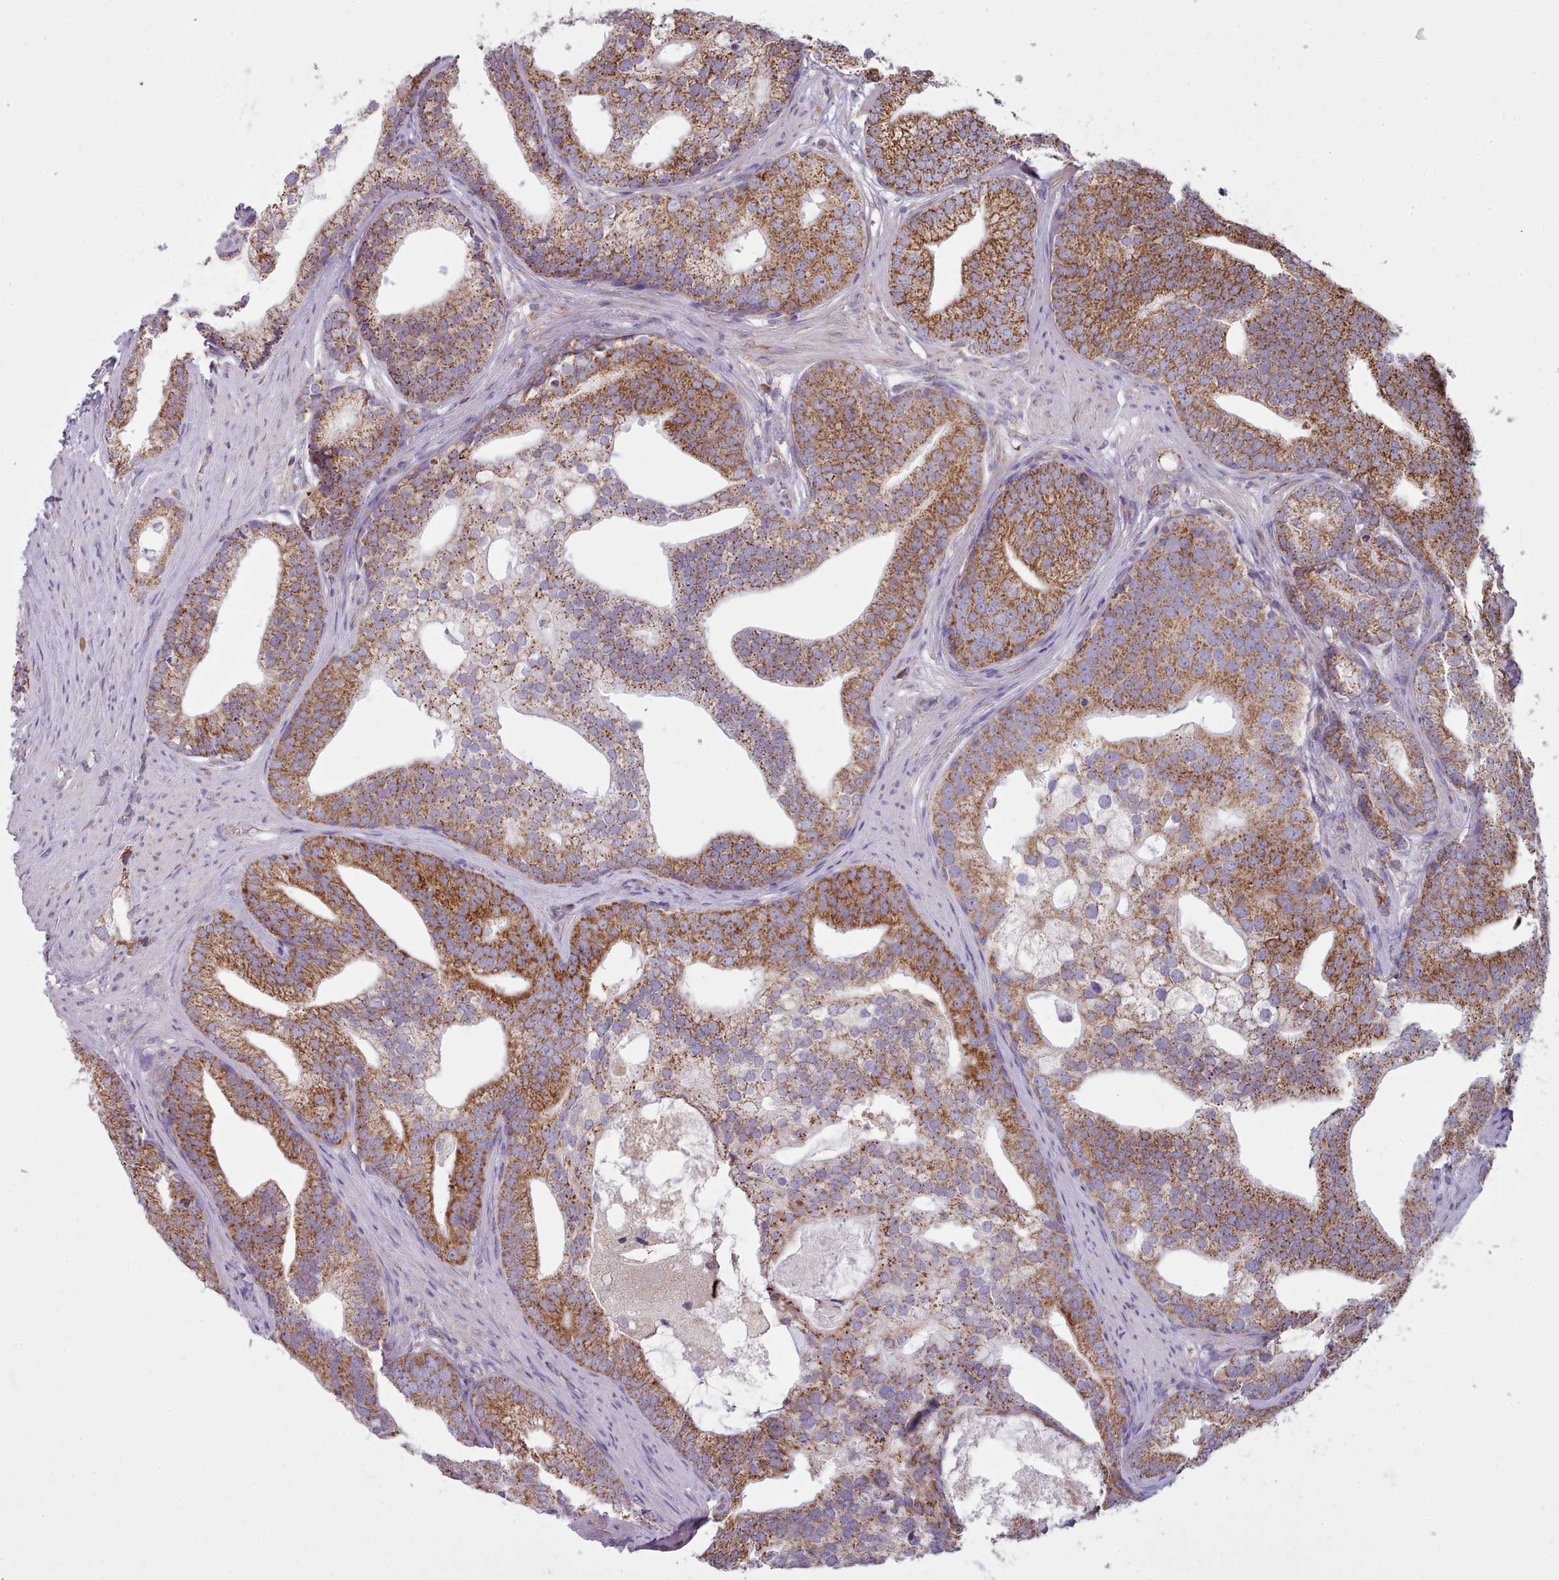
{"staining": {"intensity": "strong", "quantity": ">75%", "location": "cytoplasmic/membranous"}, "tissue": "prostate cancer", "cell_type": "Tumor cells", "image_type": "cancer", "snomed": [{"axis": "morphology", "description": "Adenocarcinoma, Low grade"}, {"axis": "topography", "description": "Prostate"}], "caption": "There is high levels of strong cytoplasmic/membranous positivity in tumor cells of prostate cancer (low-grade adenocarcinoma), as demonstrated by immunohistochemical staining (brown color).", "gene": "SRP54", "patient": {"sex": "male", "age": 71}}